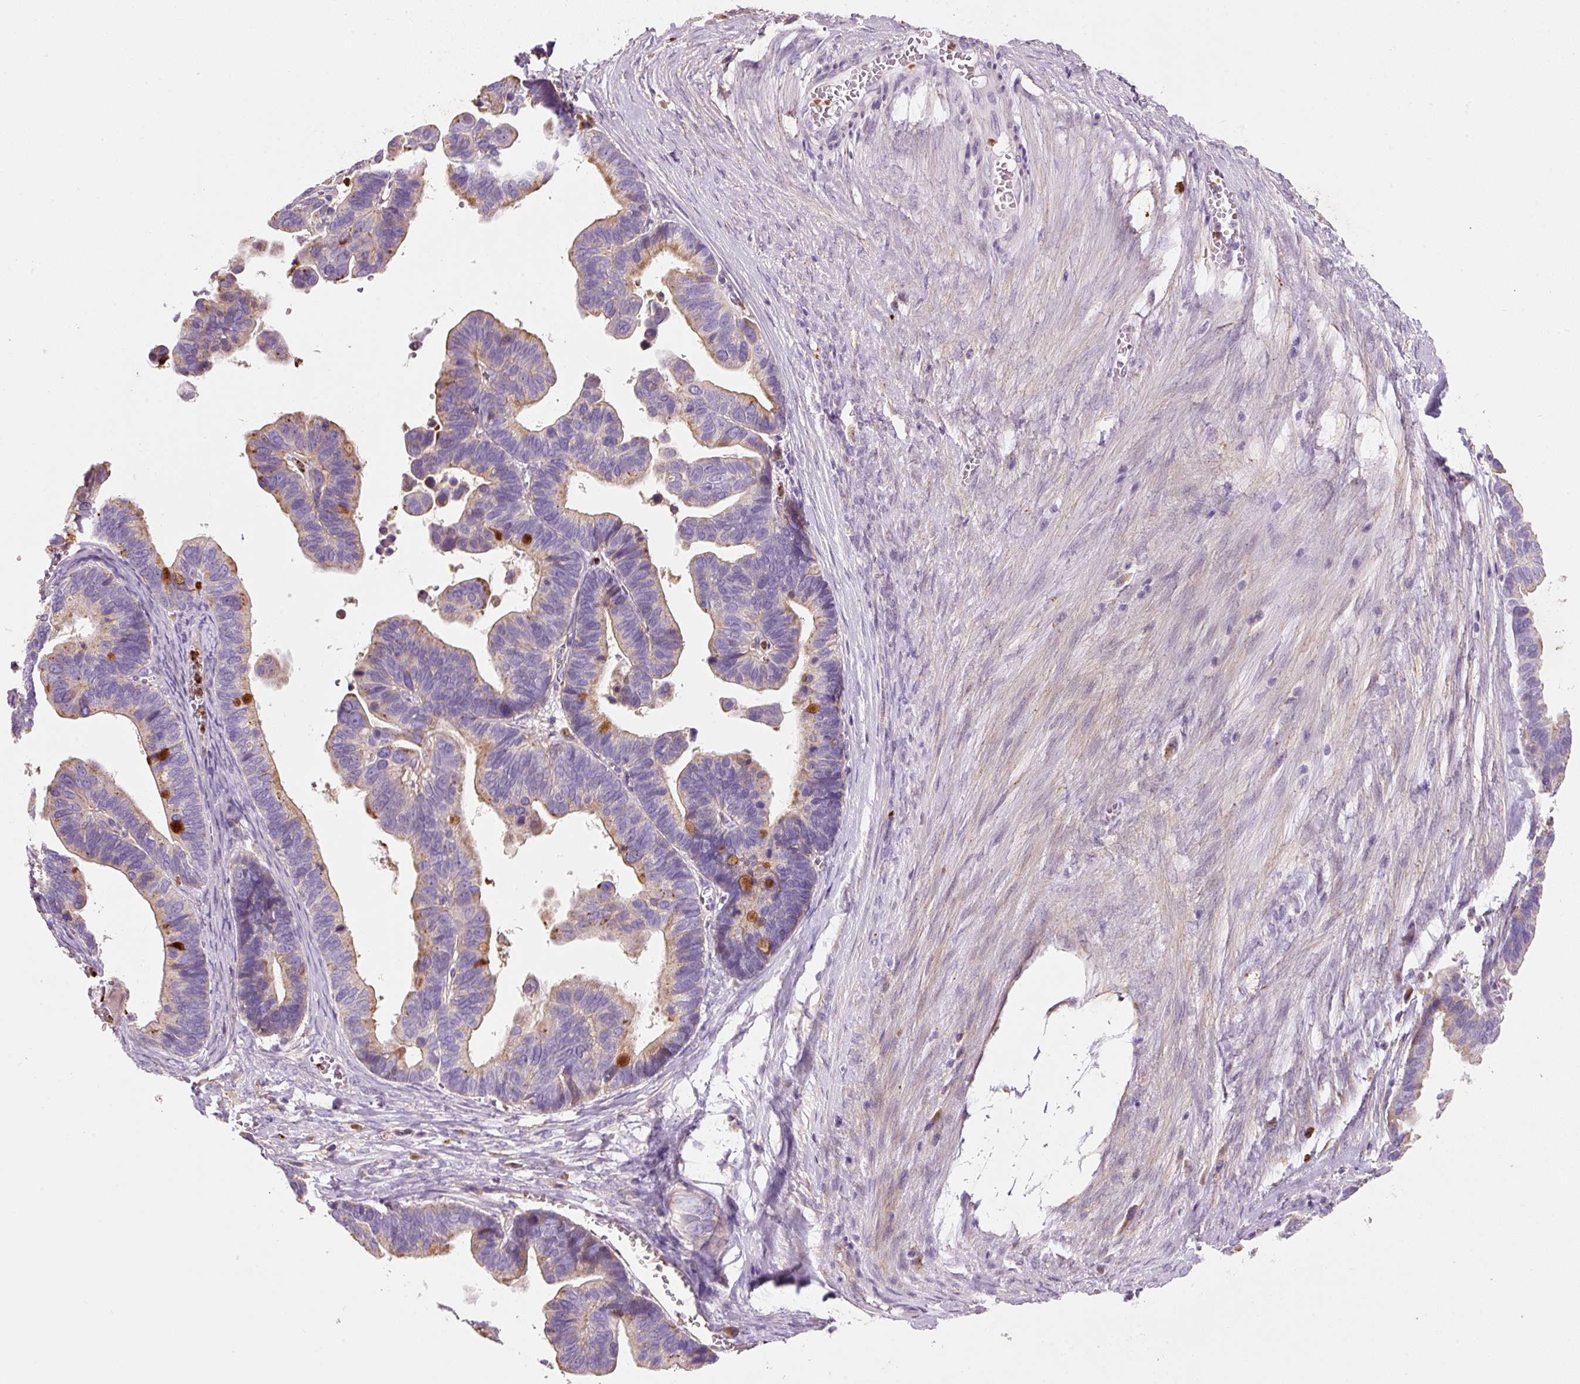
{"staining": {"intensity": "moderate", "quantity": "25%-75%", "location": "cytoplasmic/membranous"}, "tissue": "ovarian cancer", "cell_type": "Tumor cells", "image_type": "cancer", "snomed": [{"axis": "morphology", "description": "Cystadenocarcinoma, serous, NOS"}, {"axis": "topography", "description": "Ovary"}], "caption": "Ovarian cancer was stained to show a protein in brown. There is medium levels of moderate cytoplasmic/membranous expression in about 25%-75% of tumor cells.", "gene": "TMC8", "patient": {"sex": "female", "age": 56}}